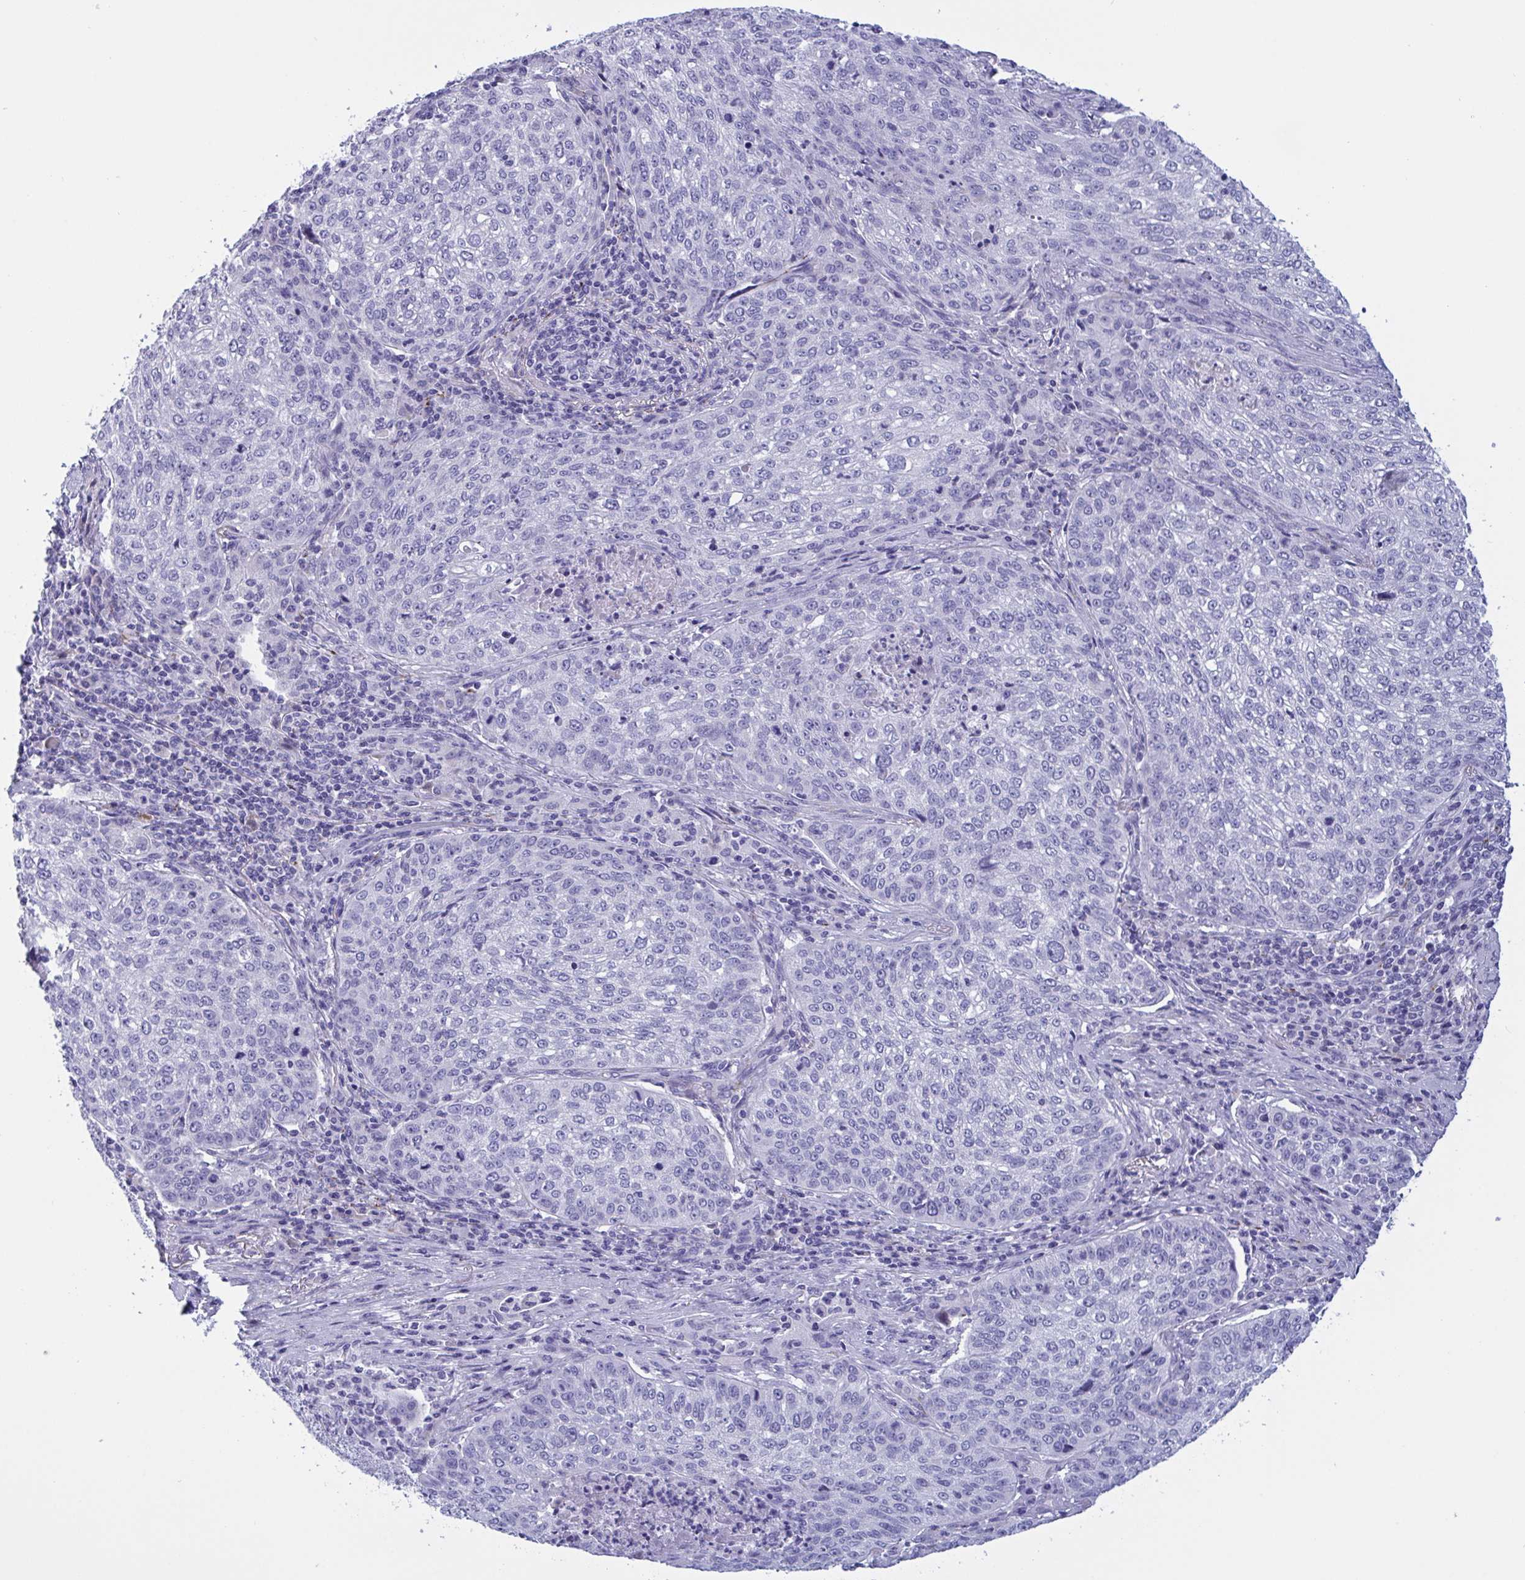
{"staining": {"intensity": "negative", "quantity": "none", "location": "none"}, "tissue": "lung cancer", "cell_type": "Tumor cells", "image_type": "cancer", "snomed": [{"axis": "morphology", "description": "Squamous cell carcinoma, NOS"}, {"axis": "topography", "description": "Lung"}], "caption": "A micrograph of human lung cancer is negative for staining in tumor cells. The staining was performed using DAB to visualize the protein expression in brown, while the nuclei were stained in blue with hematoxylin (Magnification: 20x).", "gene": "OXLD1", "patient": {"sex": "male", "age": 63}}